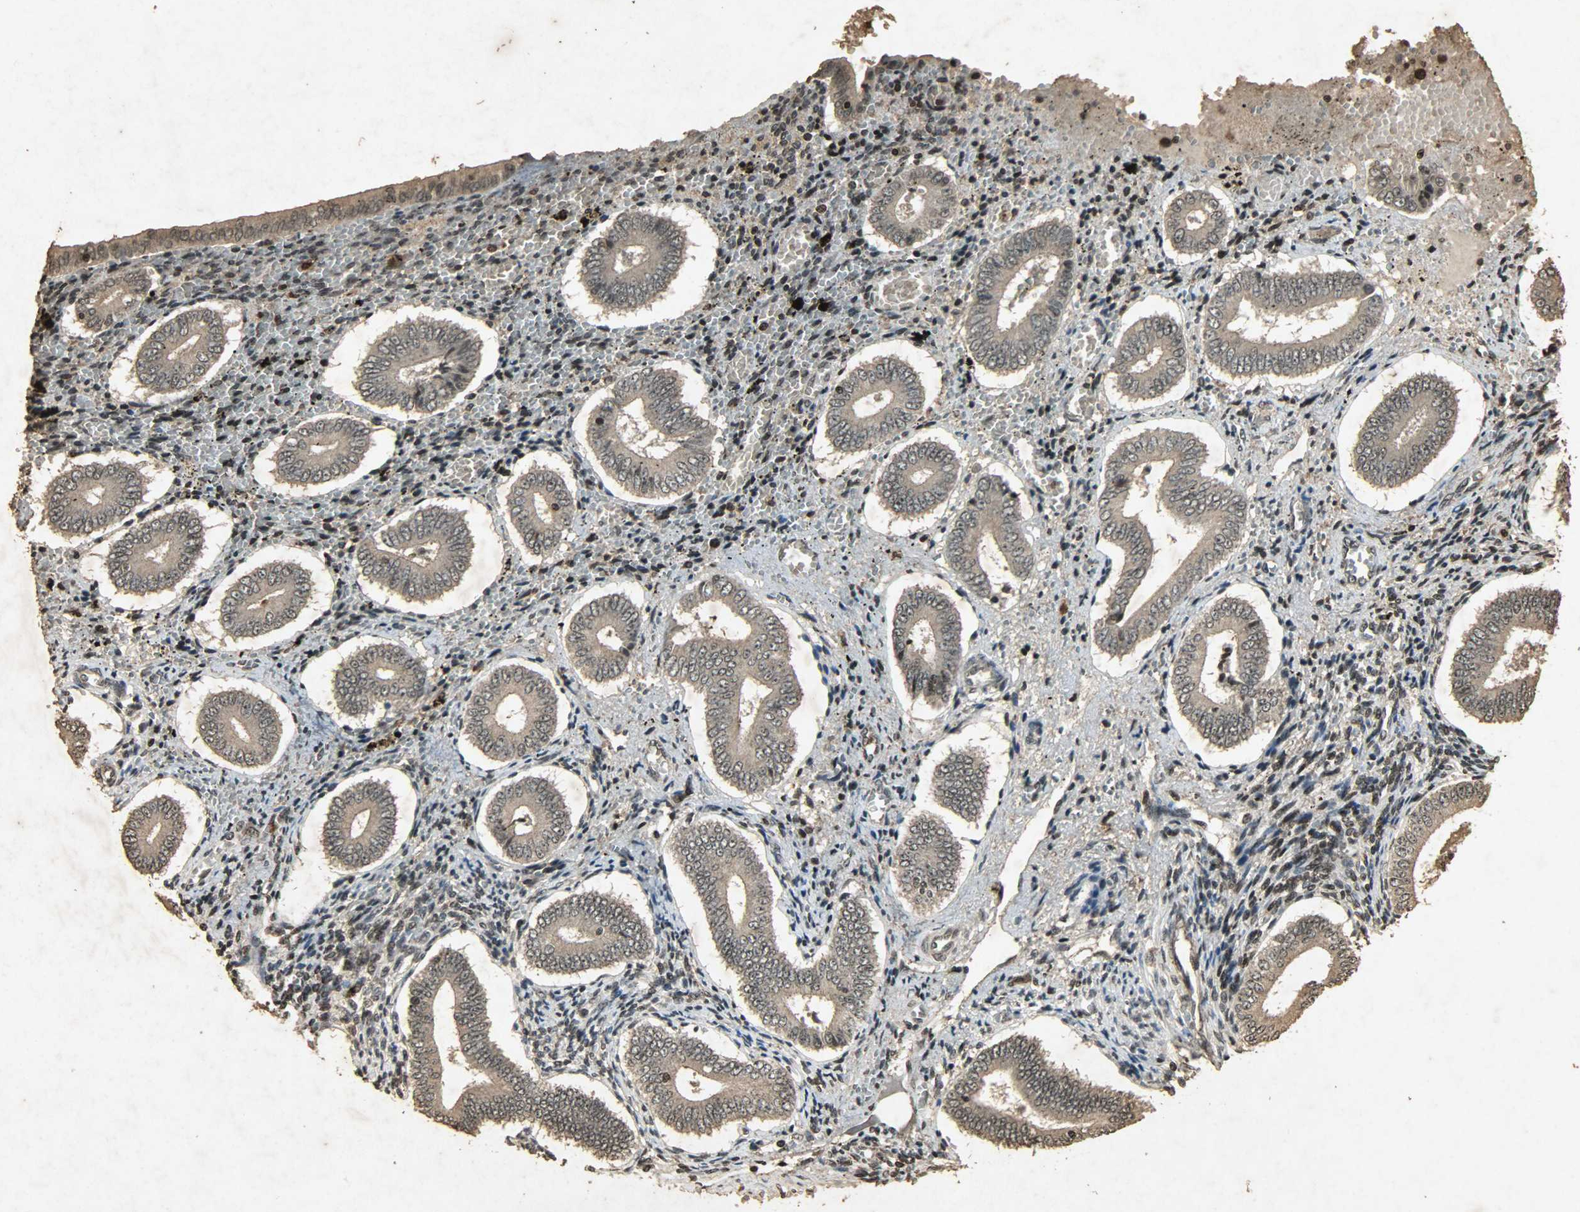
{"staining": {"intensity": "strong", "quantity": "25%-75%", "location": "nuclear"}, "tissue": "endometrium", "cell_type": "Cells in endometrial stroma", "image_type": "normal", "snomed": [{"axis": "morphology", "description": "Normal tissue, NOS"}, {"axis": "topography", "description": "Endometrium"}], "caption": "A micrograph showing strong nuclear positivity in approximately 25%-75% of cells in endometrial stroma in normal endometrium, as visualized by brown immunohistochemical staining.", "gene": "PPP3R1", "patient": {"sex": "female", "age": 42}}